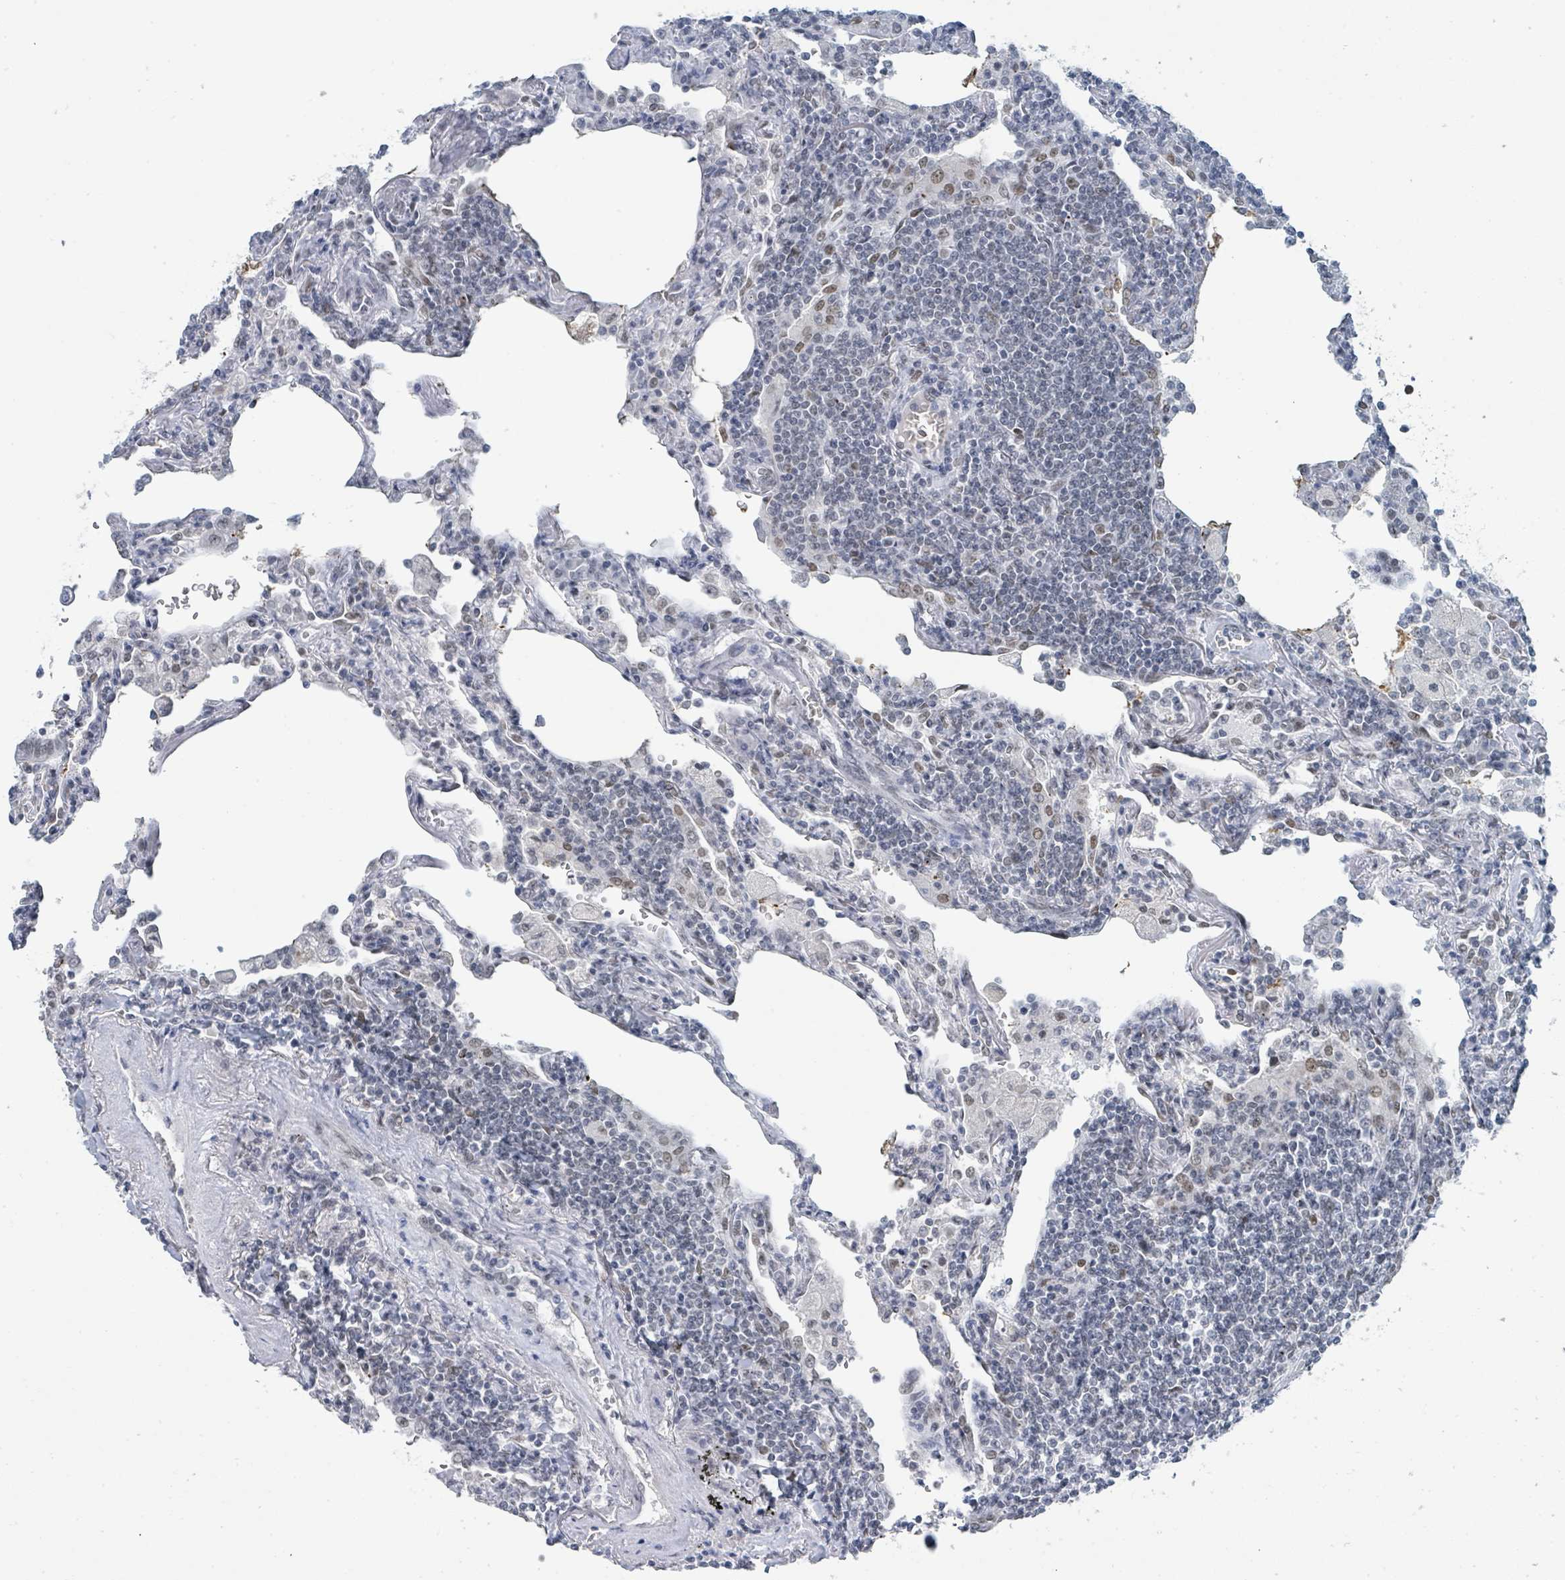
{"staining": {"intensity": "negative", "quantity": "none", "location": "none"}, "tissue": "lymphoma", "cell_type": "Tumor cells", "image_type": "cancer", "snomed": [{"axis": "morphology", "description": "Malignant lymphoma, non-Hodgkin's type, Low grade"}, {"axis": "topography", "description": "Lung"}], "caption": "Tumor cells show no significant positivity in low-grade malignant lymphoma, non-Hodgkin's type.", "gene": "EHMT2", "patient": {"sex": "female", "age": 71}}